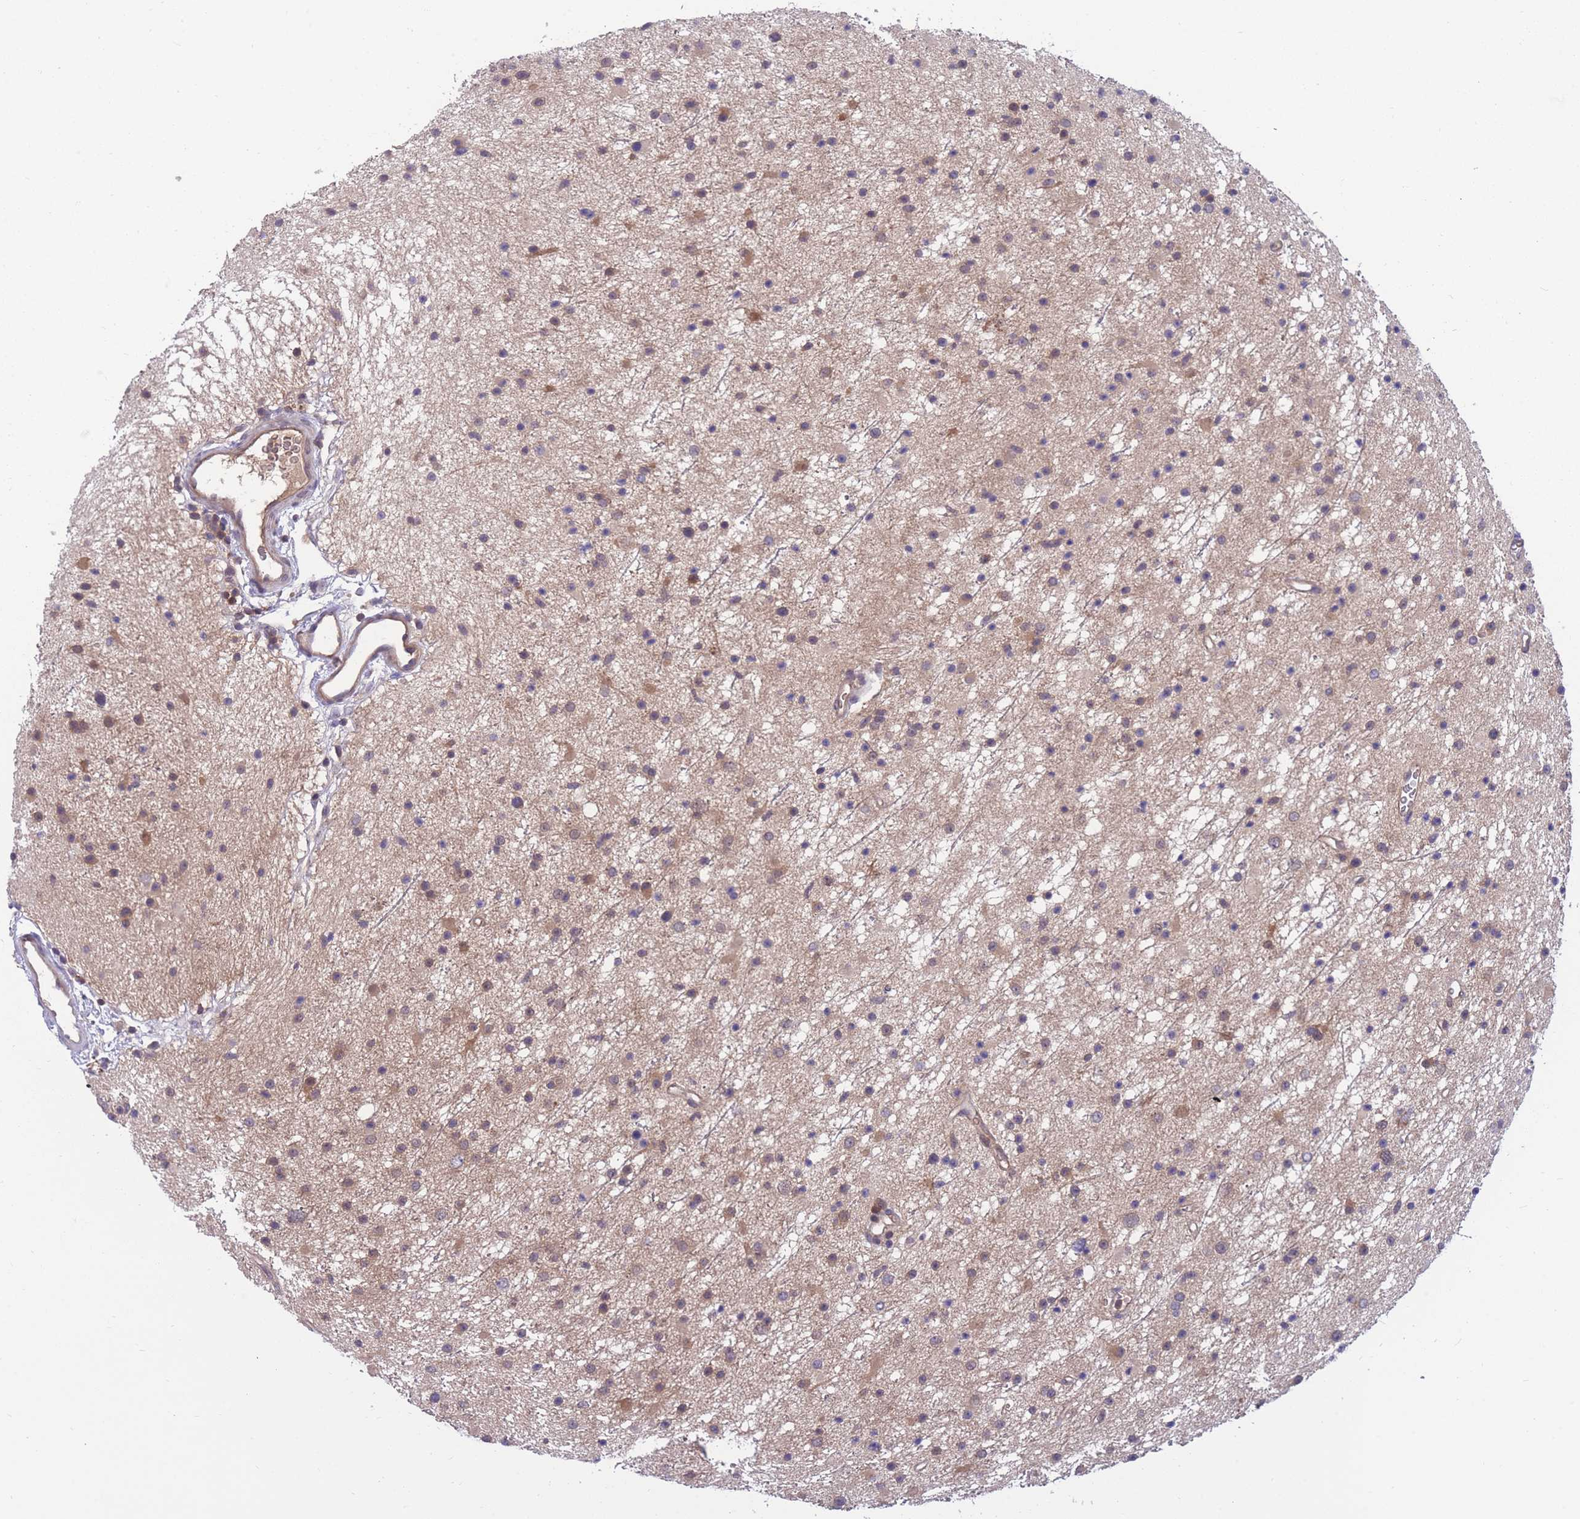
{"staining": {"intensity": "weak", "quantity": ">75%", "location": "cytoplasmic/membranous"}, "tissue": "glioma", "cell_type": "Tumor cells", "image_type": "cancer", "snomed": [{"axis": "morphology", "description": "Glioma, malignant, Low grade"}, {"axis": "topography", "description": "Cerebral cortex"}], "caption": "Tumor cells reveal weak cytoplasmic/membranous expression in approximately >75% of cells in low-grade glioma (malignant).", "gene": "UBE2N", "patient": {"sex": "female", "age": 39}}